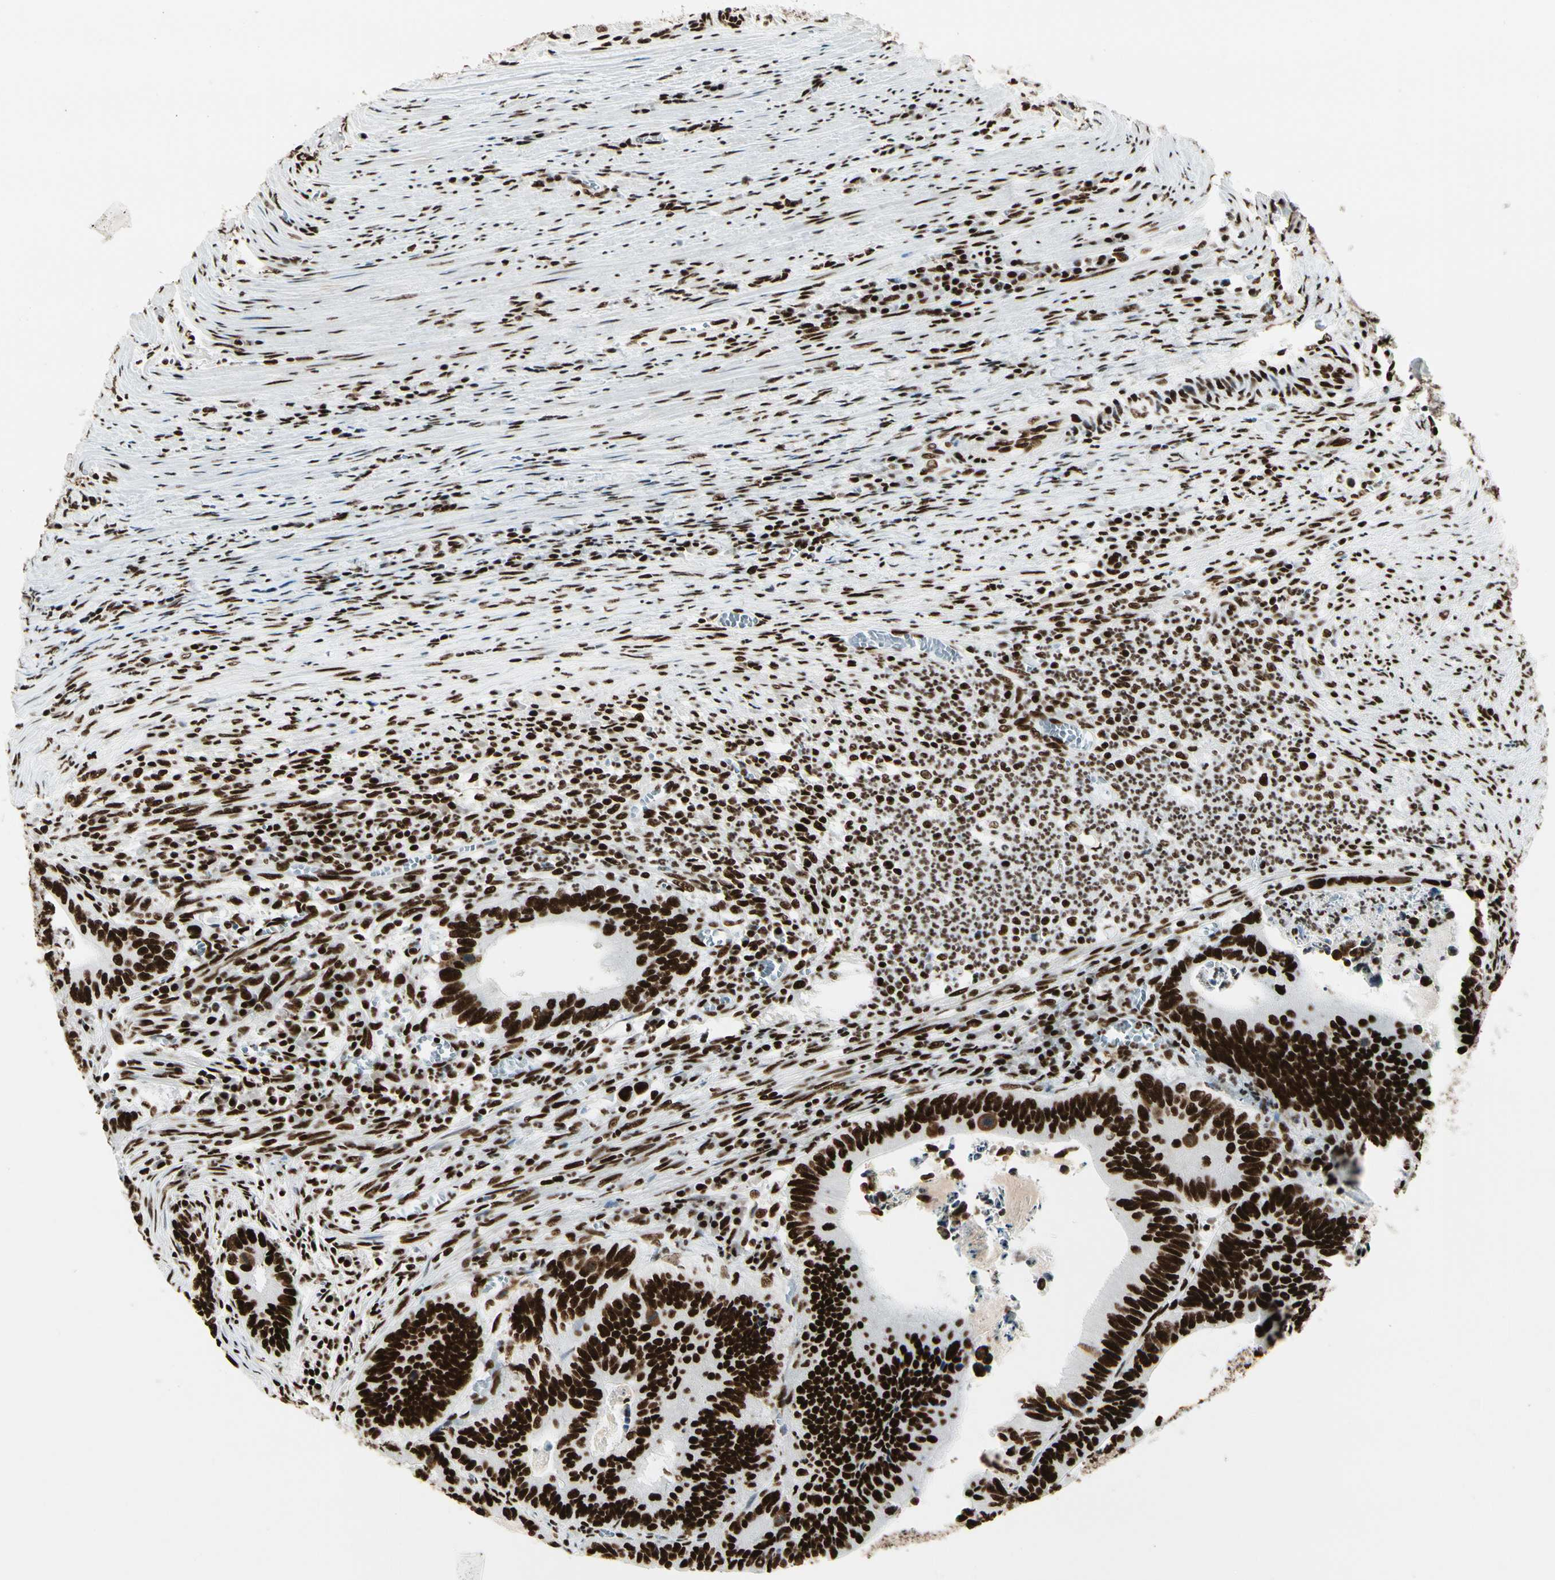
{"staining": {"intensity": "strong", "quantity": ">75%", "location": "nuclear"}, "tissue": "colorectal cancer", "cell_type": "Tumor cells", "image_type": "cancer", "snomed": [{"axis": "morphology", "description": "Adenocarcinoma, NOS"}, {"axis": "topography", "description": "Colon"}], "caption": "Protein staining demonstrates strong nuclear expression in about >75% of tumor cells in colorectal cancer (adenocarcinoma). (Stains: DAB in brown, nuclei in blue, Microscopy: brightfield microscopy at high magnification).", "gene": "CCAR1", "patient": {"sex": "male", "age": 72}}